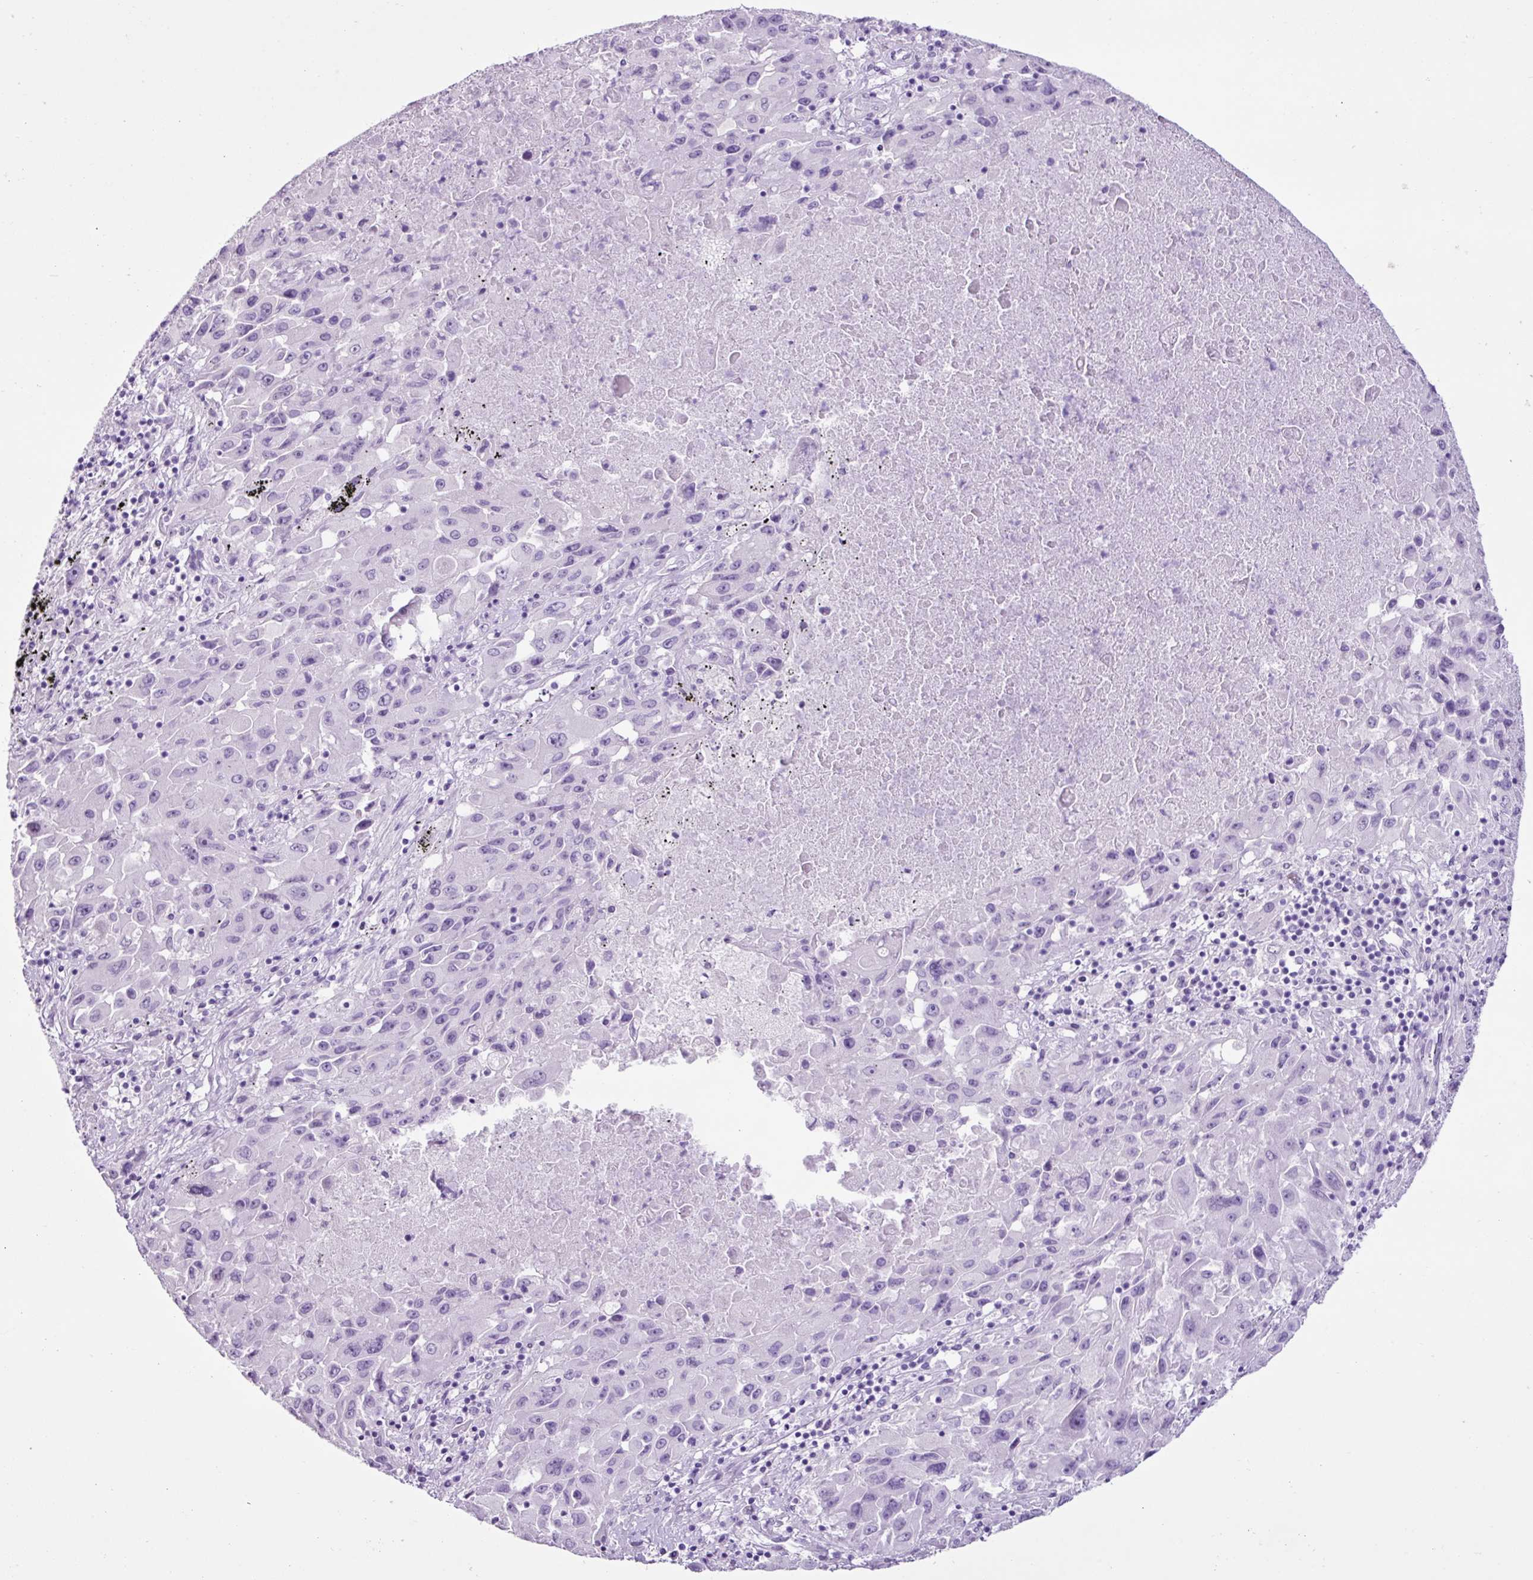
{"staining": {"intensity": "negative", "quantity": "none", "location": "none"}, "tissue": "lung cancer", "cell_type": "Tumor cells", "image_type": "cancer", "snomed": [{"axis": "morphology", "description": "Squamous cell carcinoma, NOS"}, {"axis": "topography", "description": "Lung"}], "caption": "High power microscopy histopathology image of an immunohistochemistry histopathology image of lung cancer (squamous cell carcinoma), revealing no significant expression in tumor cells.", "gene": "PGR", "patient": {"sex": "male", "age": 63}}